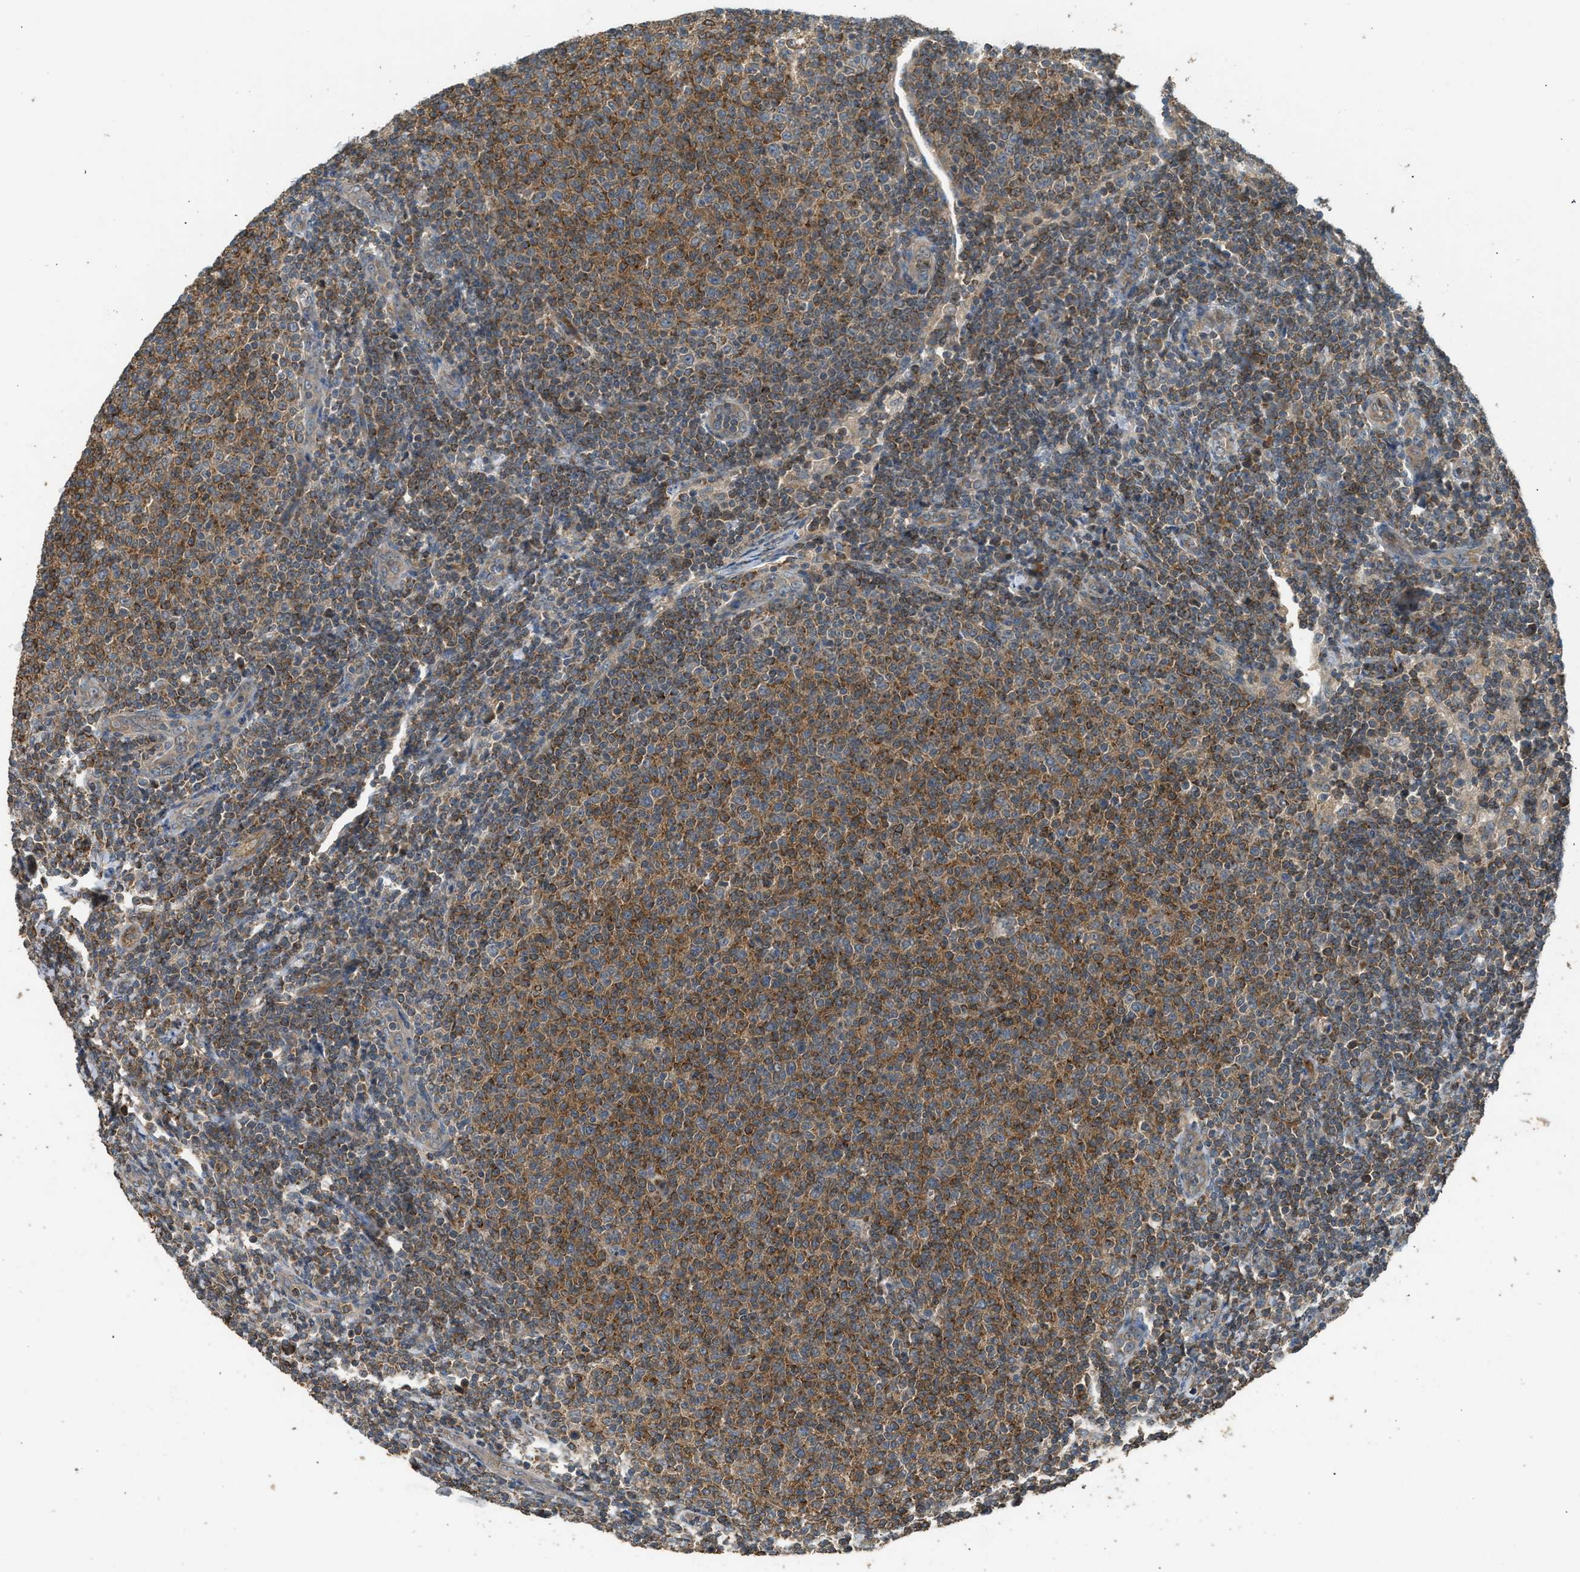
{"staining": {"intensity": "moderate", "quantity": "25%-75%", "location": "cytoplasmic/membranous"}, "tissue": "lymphoma", "cell_type": "Tumor cells", "image_type": "cancer", "snomed": [{"axis": "morphology", "description": "Malignant lymphoma, non-Hodgkin's type, Low grade"}, {"axis": "topography", "description": "Lymph node"}], "caption": "Lymphoma stained for a protein (brown) exhibits moderate cytoplasmic/membranous positive expression in approximately 25%-75% of tumor cells.", "gene": "HIP1R", "patient": {"sex": "male", "age": 66}}